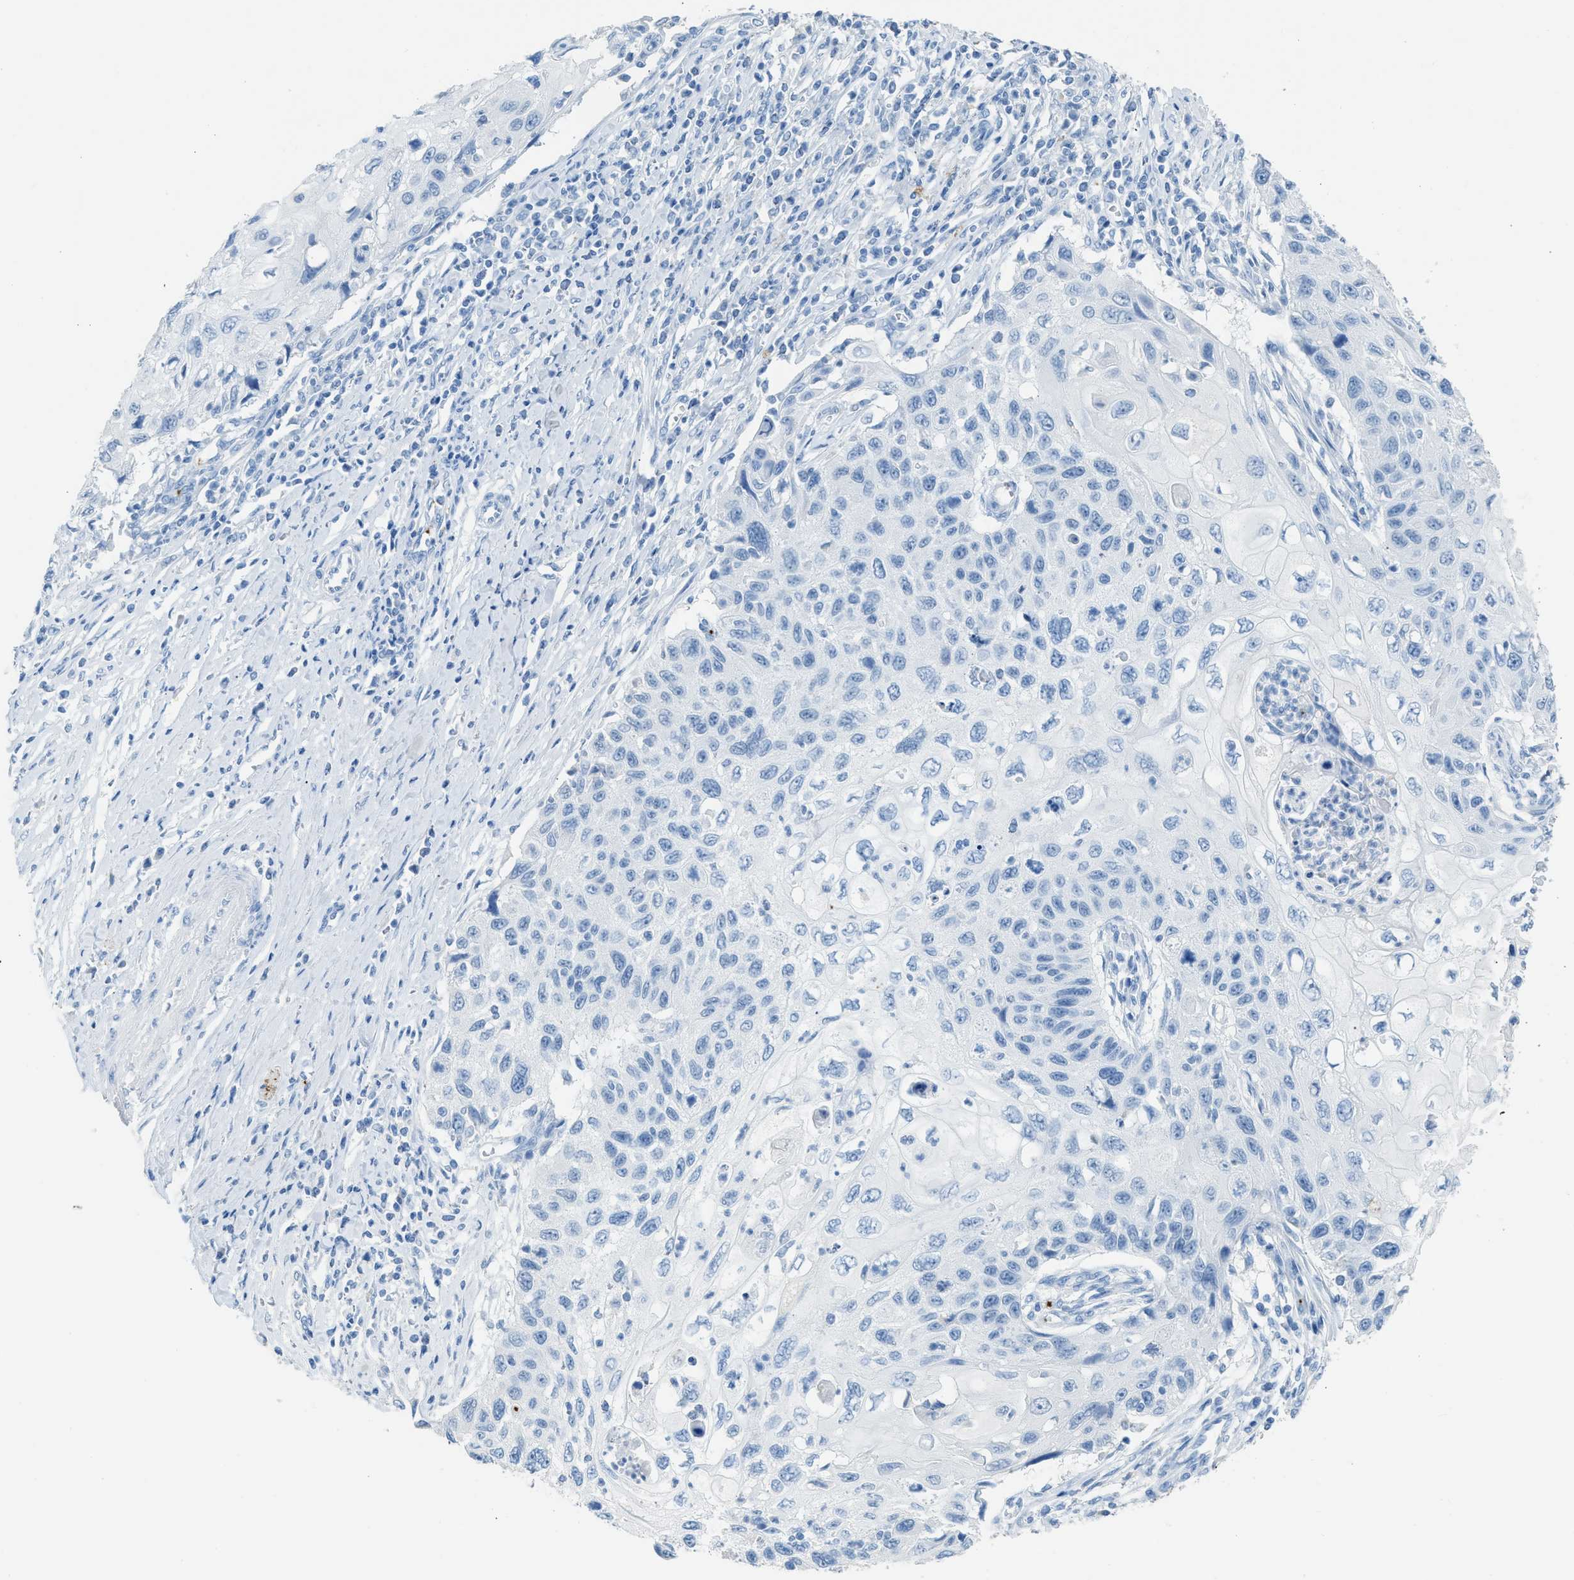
{"staining": {"intensity": "negative", "quantity": "none", "location": "none"}, "tissue": "cervical cancer", "cell_type": "Tumor cells", "image_type": "cancer", "snomed": [{"axis": "morphology", "description": "Squamous cell carcinoma, NOS"}, {"axis": "topography", "description": "Cervix"}], "caption": "Tumor cells show no significant protein positivity in squamous cell carcinoma (cervical).", "gene": "FAIM2", "patient": {"sex": "female", "age": 70}}